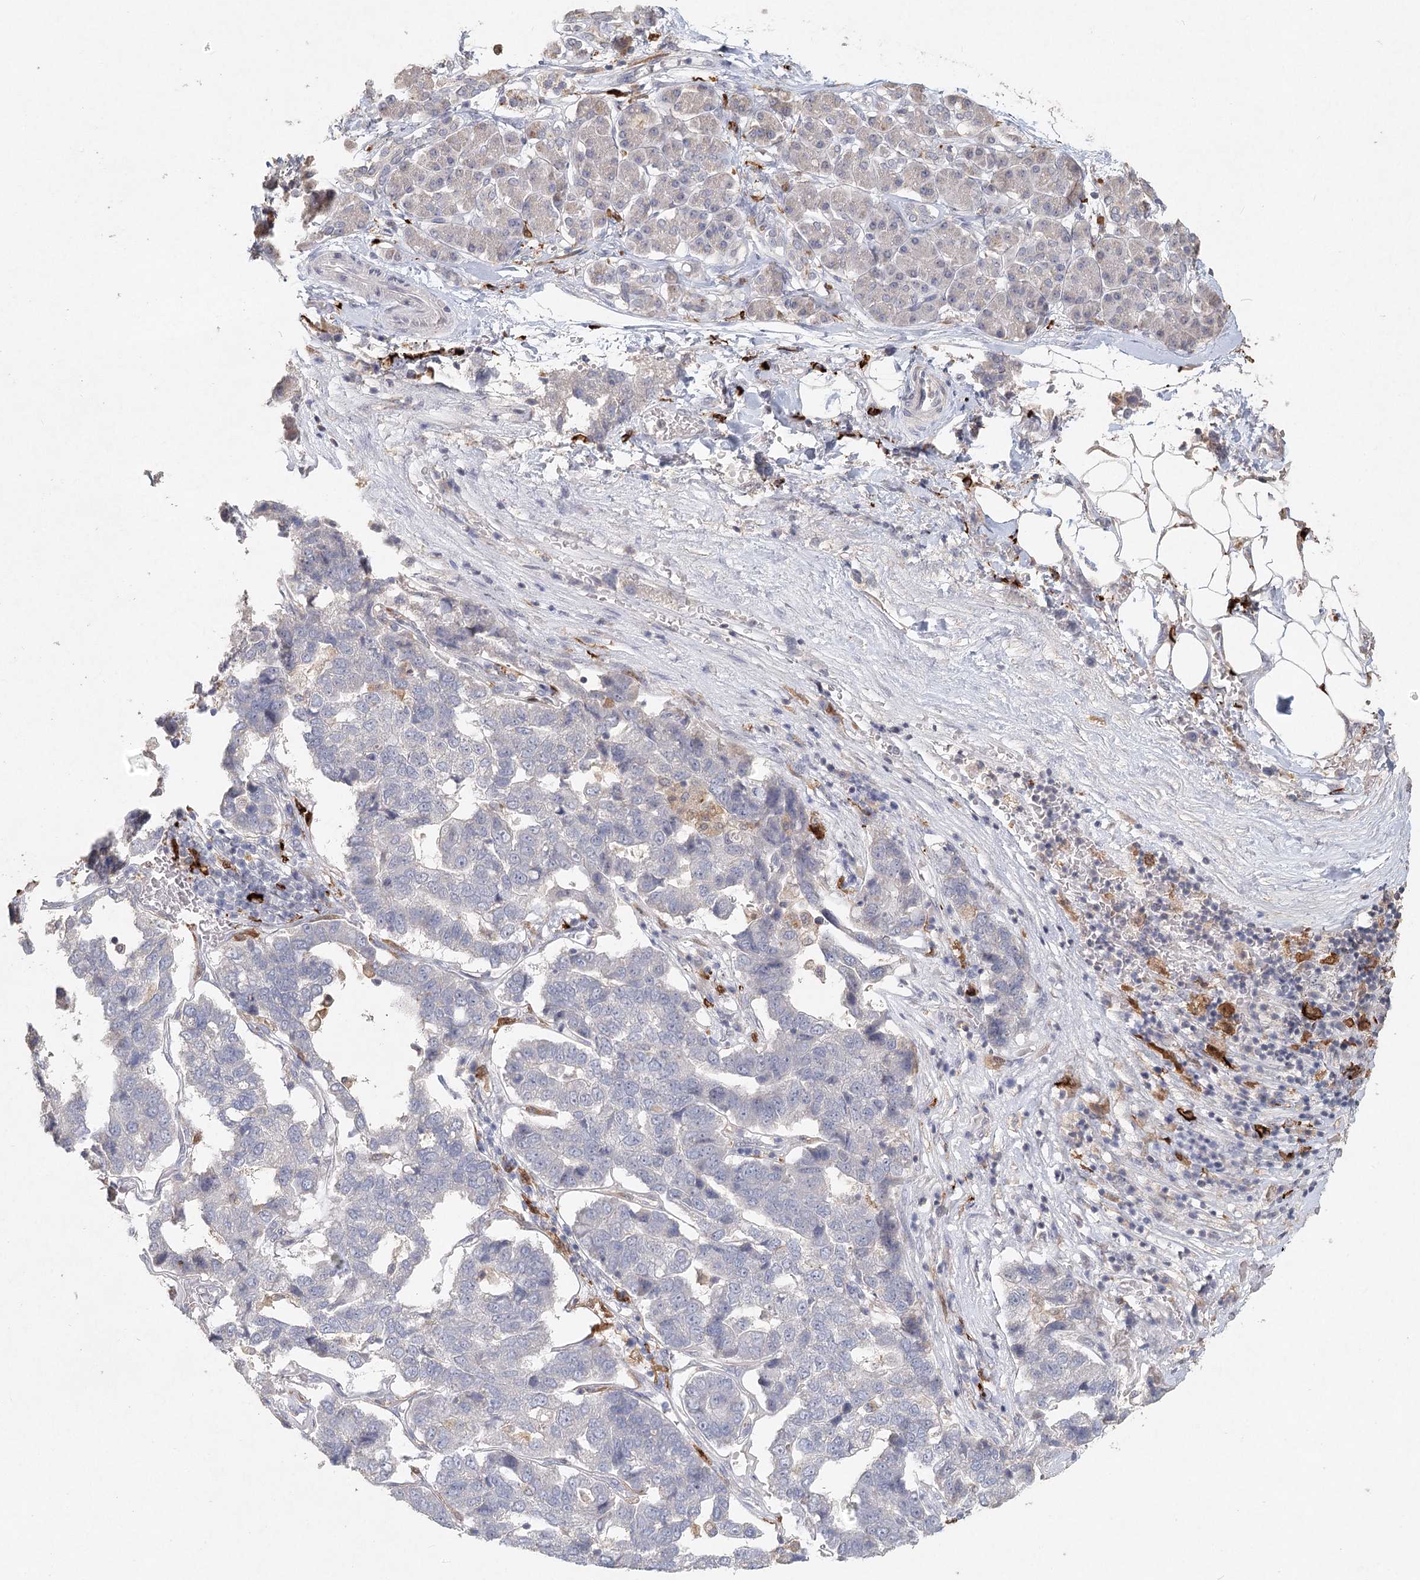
{"staining": {"intensity": "negative", "quantity": "none", "location": "none"}, "tissue": "pancreatic cancer", "cell_type": "Tumor cells", "image_type": "cancer", "snomed": [{"axis": "morphology", "description": "Adenocarcinoma, NOS"}, {"axis": "topography", "description": "Pancreas"}], "caption": "High power microscopy photomicrograph of an immunohistochemistry (IHC) histopathology image of pancreatic adenocarcinoma, revealing no significant positivity in tumor cells. (DAB (3,3'-diaminobenzidine) immunohistochemistry with hematoxylin counter stain).", "gene": "ARSI", "patient": {"sex": "female", "age": 61}}